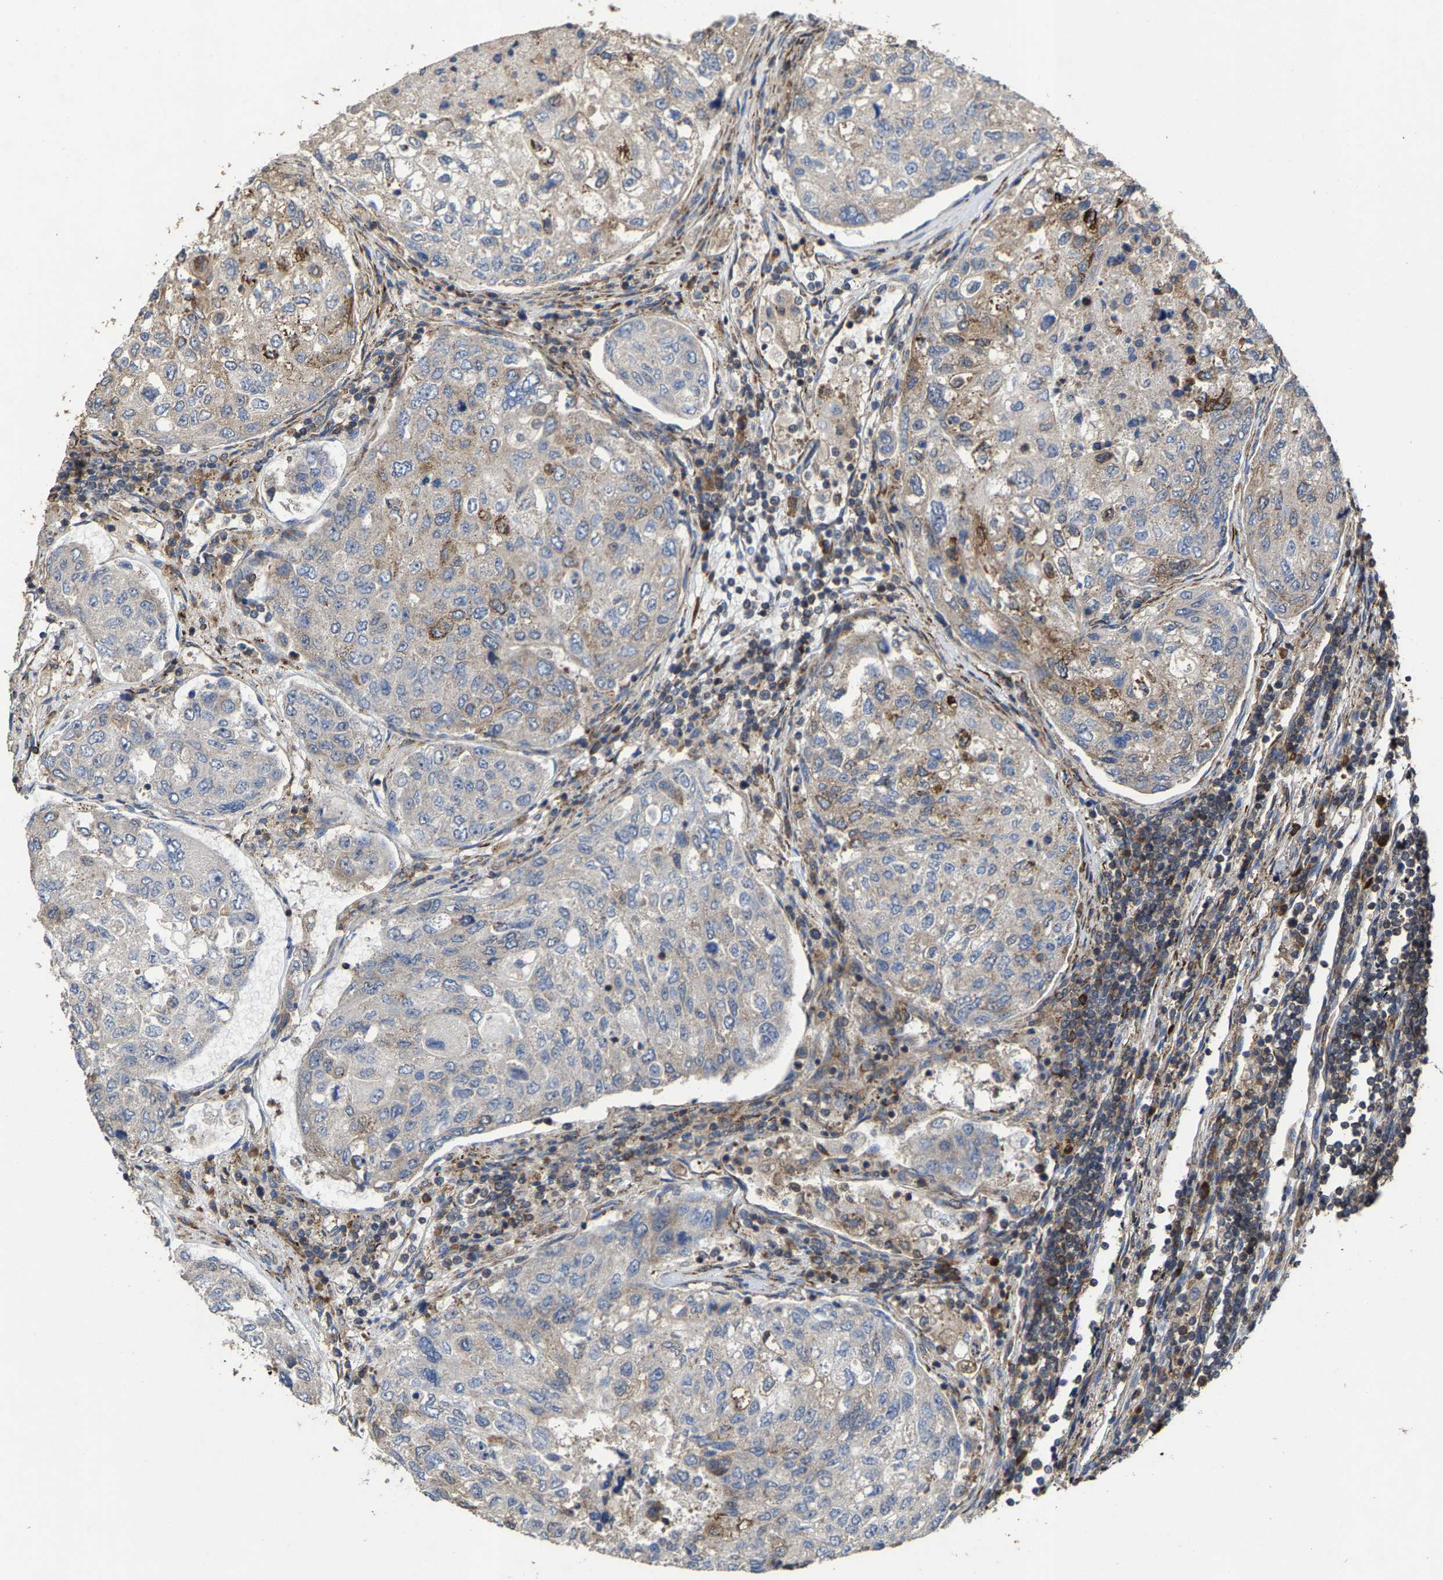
{"staining": {"intensity": "negative", "quantity": "none", "location": "none"}, "tissue": "urothelial cancer", "cell_type": "Tumor cells", "image_type": "cancer", "snomed": [{"axis": "morphology", "description": "Urothelial carcinoma, High grade"}, {"axis": "topography", "description": "Lymph node"}, {"axis": "topography", "description": "Urinary bladder"}], "caption": "A photomicrograph of human high-grade urothelial carcinoma is negative for staining in tumor cells.", "gene": "FGD3", "patient": {"sex": "male", "age": 51}}